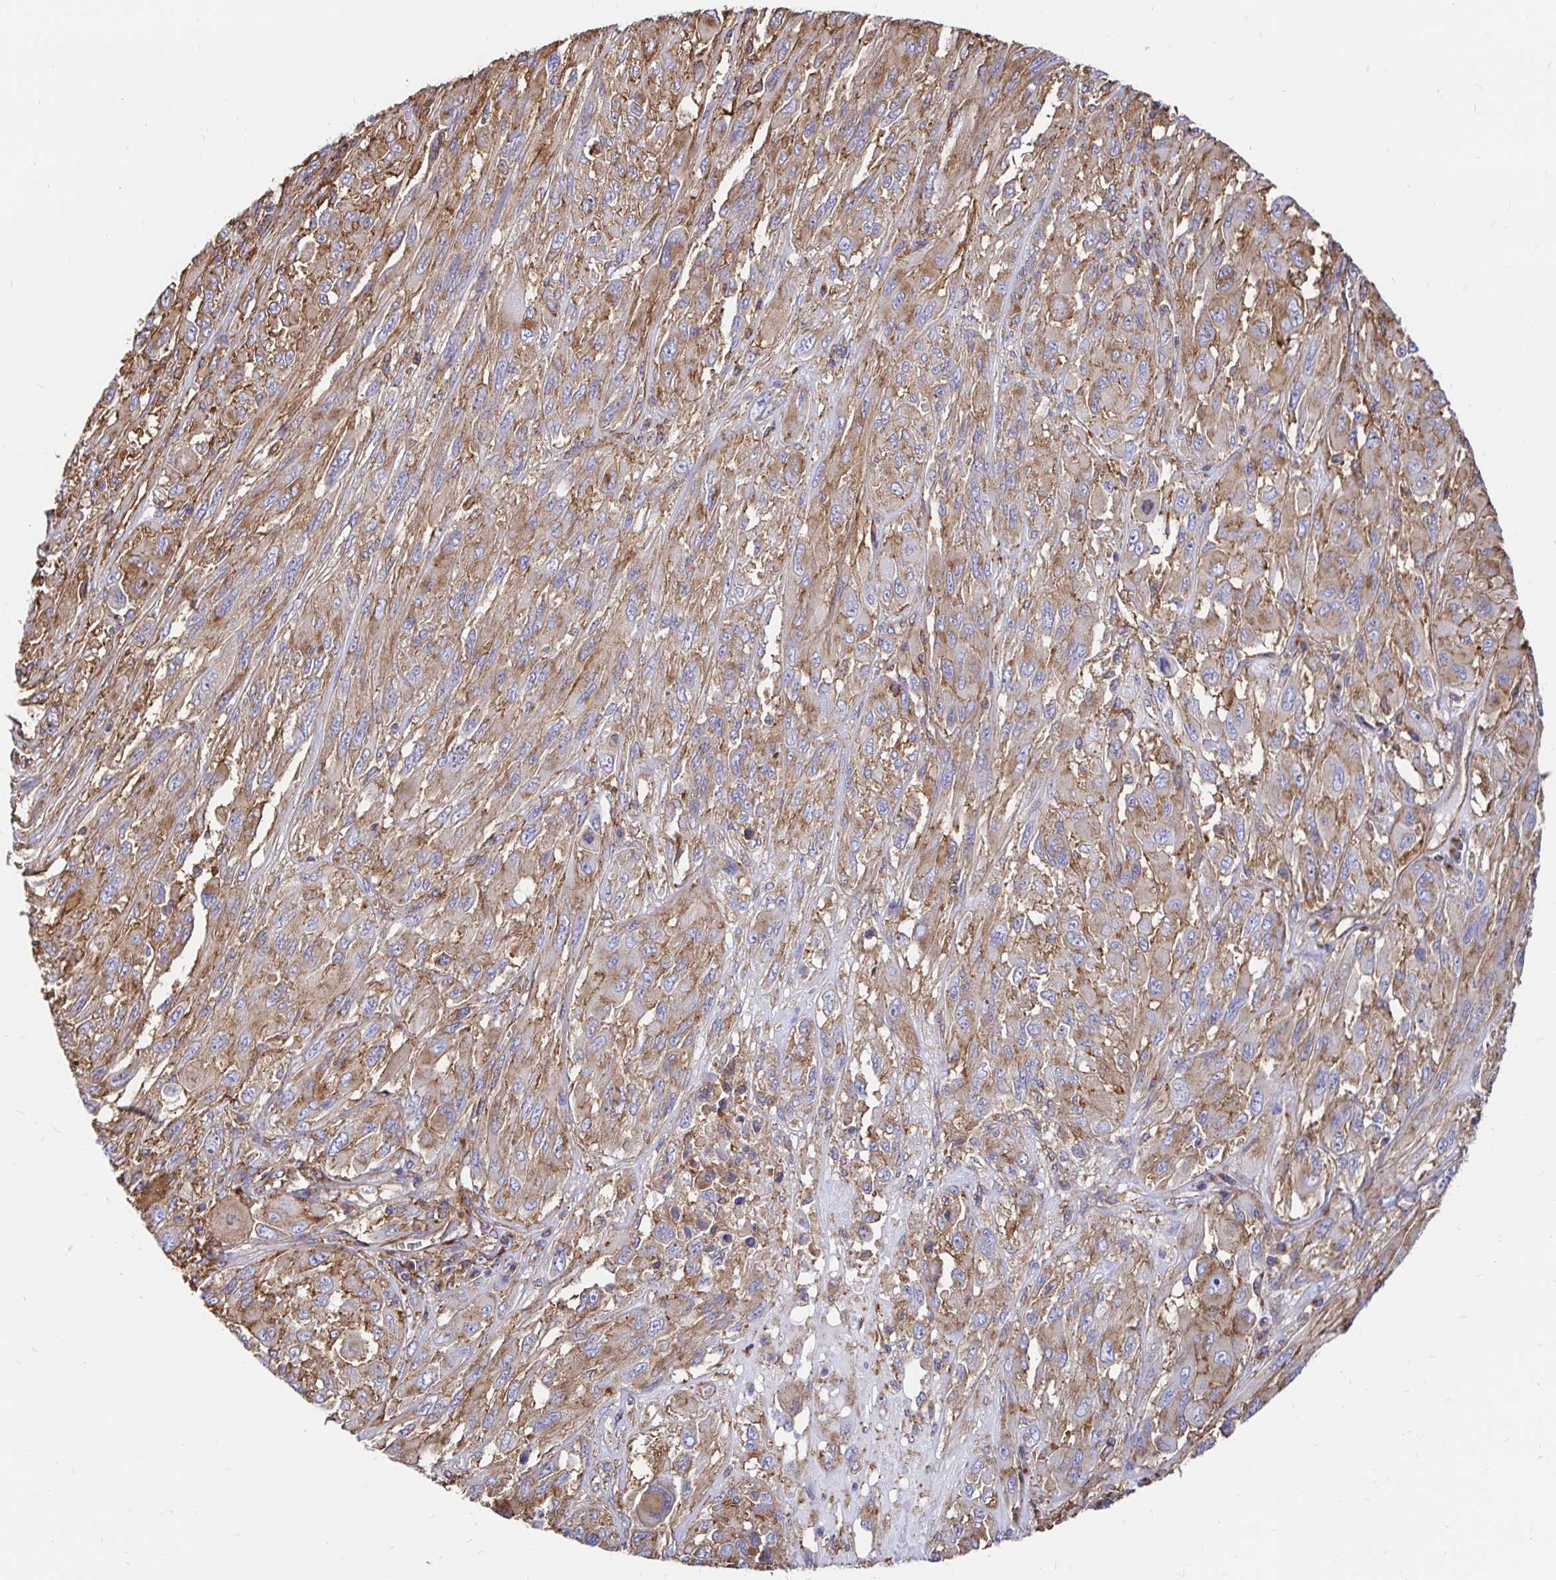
{"staining": {"intensity": "moderate", "quantity": ">75%", "location": "cytoplasmic/membranous"}, "tissue": "melanoma", "cell_type": "Tumor cells", "image_type": "cancer", "snomed": [{"axis": "morphology", "description": "Malignant melanoma, NOS"}, {"axis": "topography", "description": "Skin"}], "caption": "There is medium levels of moderate cytoplasmic/membranous staining in tumor cells of malignant melanoma, as demonstrated by immunohistochemical staining (brown color).", "gene": "CLTC", "patient": {"sex": "female", "age": 91}}